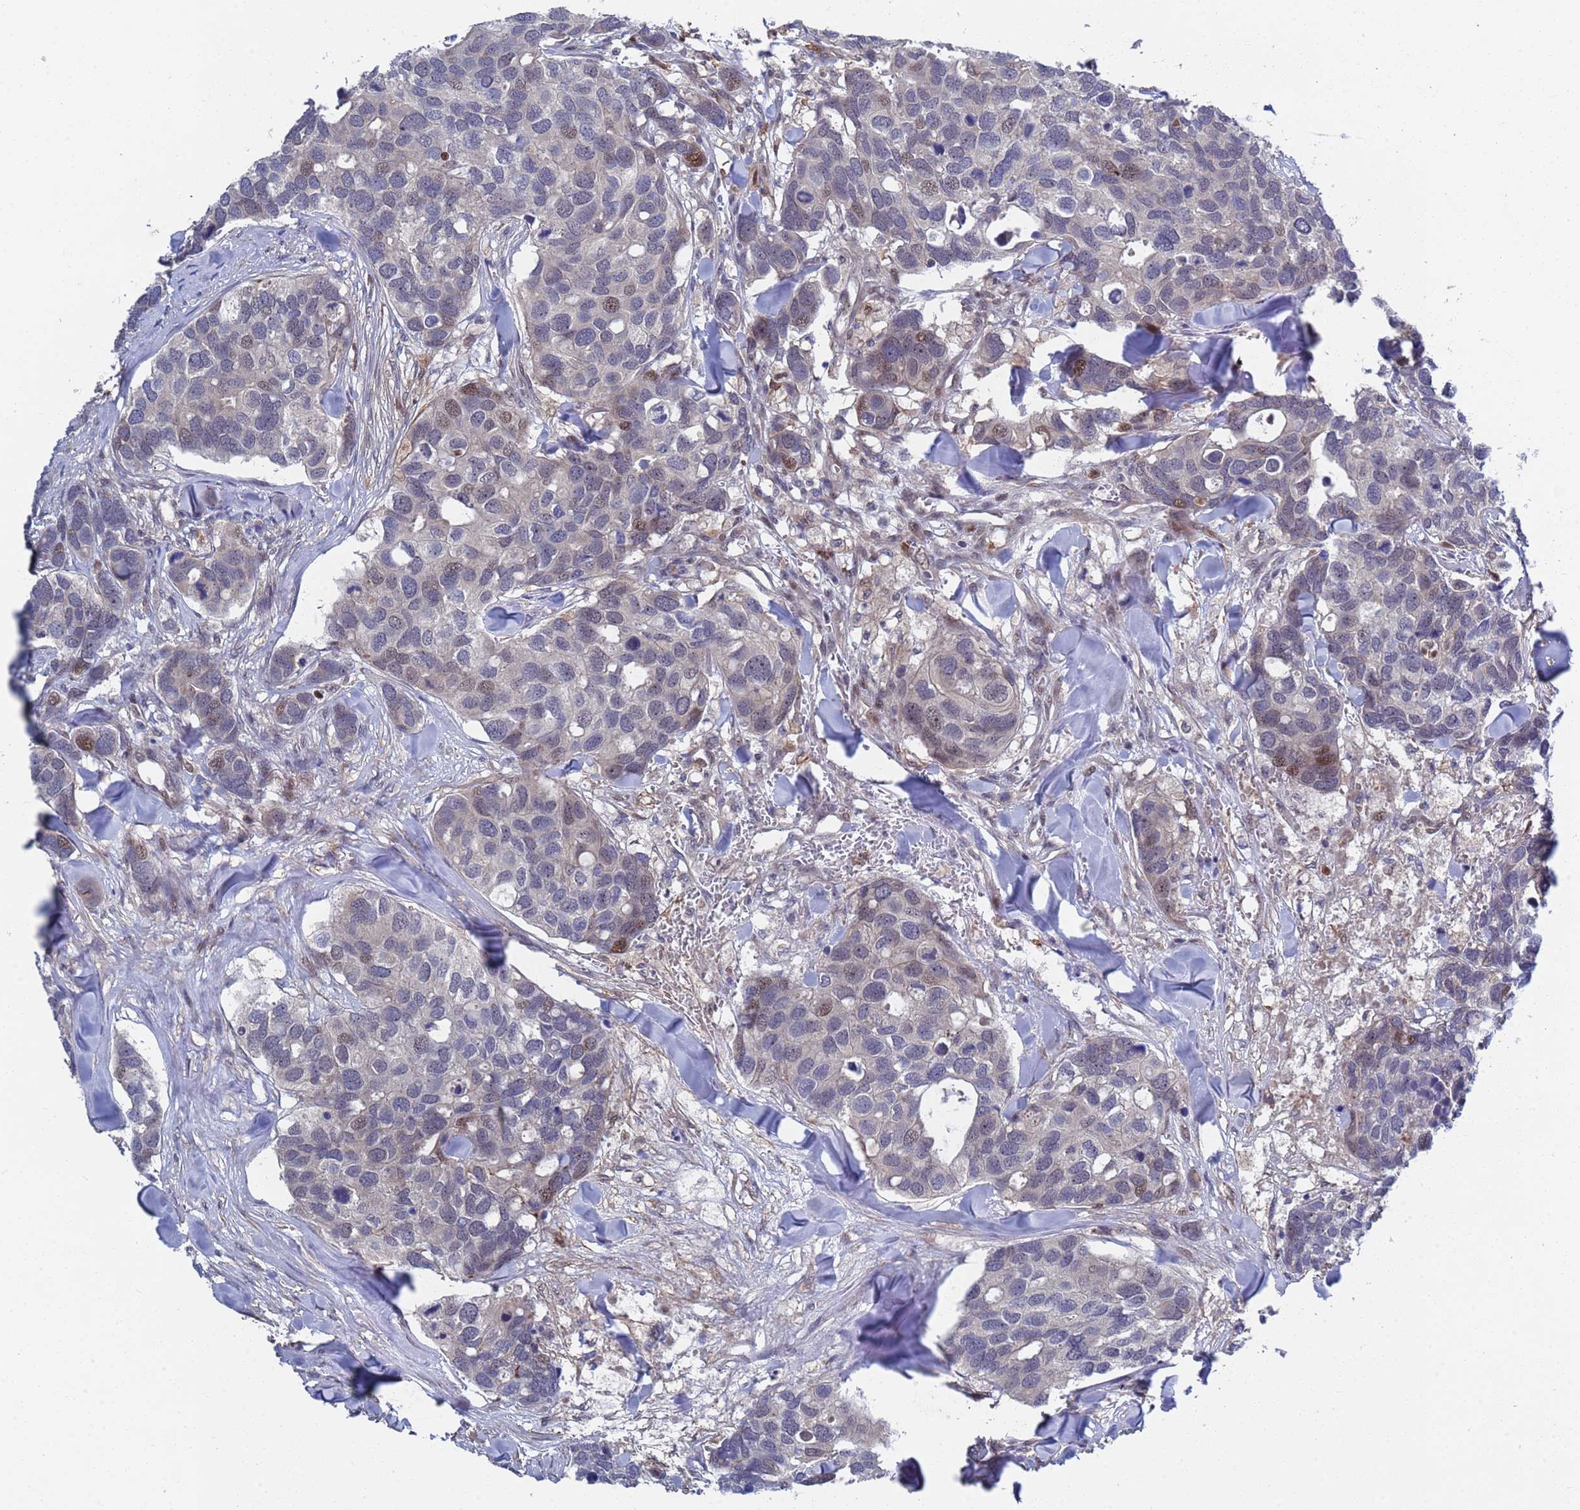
{"staining": {"intensity": "moderate", "quantity": "<25%", "location": "nuclear"}, "tissue": "breast cancer", "cell_type": "Tumor cells", "image_type": "cancer", "snomed": [{"axis": "morphology", "description": "Duct carcinoma"}, {"axis": "topography", "description": "Breast"}], "caption": "This histopathology image demonstrates IHC staining of human breast cancer (intraductal carcinoma), with low moderate nuclear staining in approximately <25% of tumor cells.", "gene": "TMBIM6", "patient": {"sex": "female", "age": 83}}